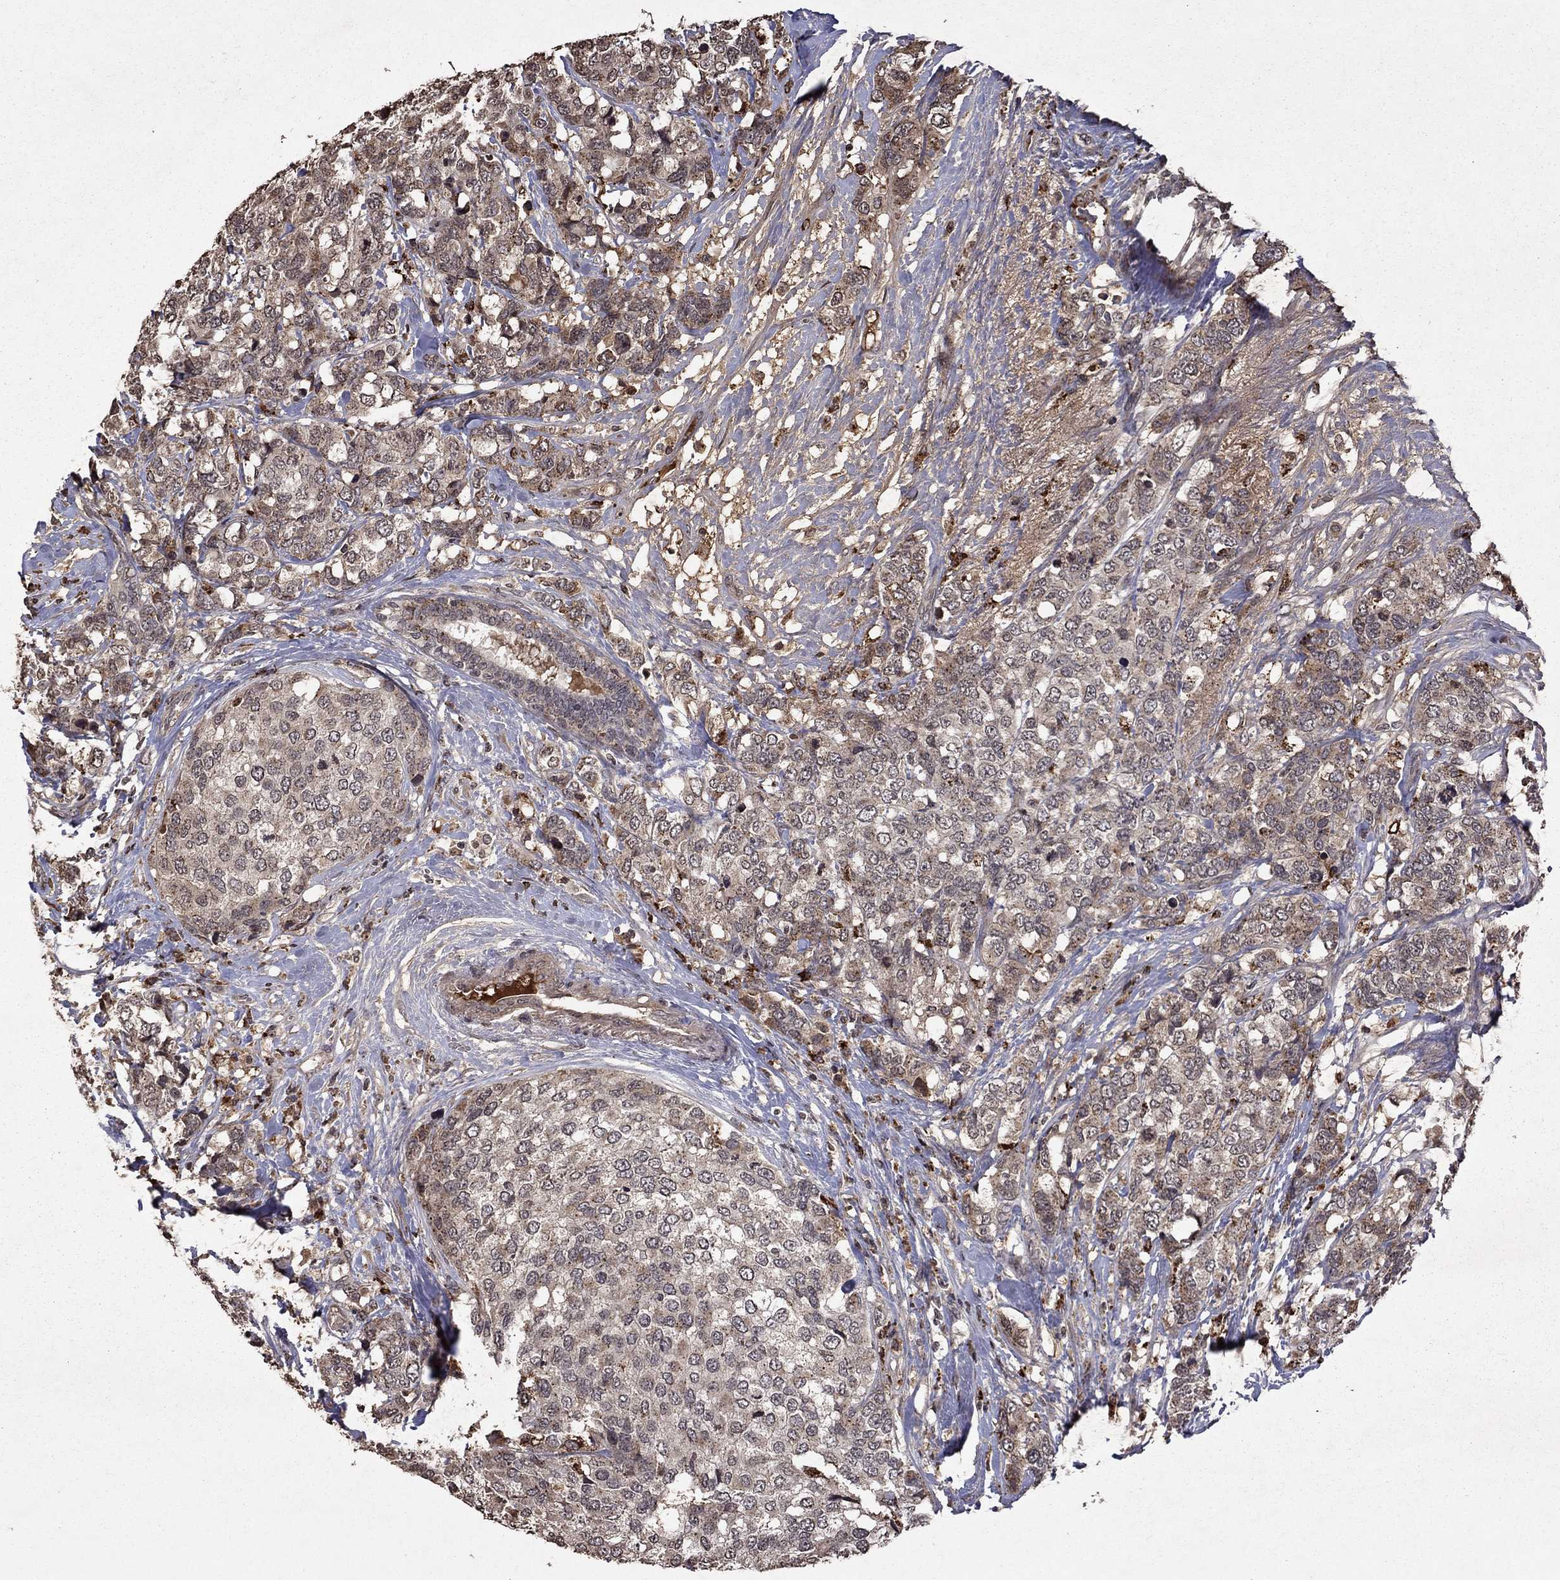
{"staining": {"intensity": "weak", "quantity": "25%-75%", "location": "cytoplasmic/membranous"}, "tissue": "breast cancer", "cell_type": "Tumor cells", "image_type": "cancer", "snomed": [{"axis": "morphology", "description": "Lobular carcinoma"}, {"axis": "topography", "description": "Breast"}], "caption": "Immunohistochemistry (IHC) micrograph of neoplastic tissue: breast lobular carcinoma stained using immunohistochemistry (IHC) exhibits low levels of weak protein expression localized specifically in the cytoplasmic/membranous of tumor cells, appearing as a cytoplasmic/membranous brown color.", "gene": "NLGN1", "patient": {"sex": "female", "age": 59}}